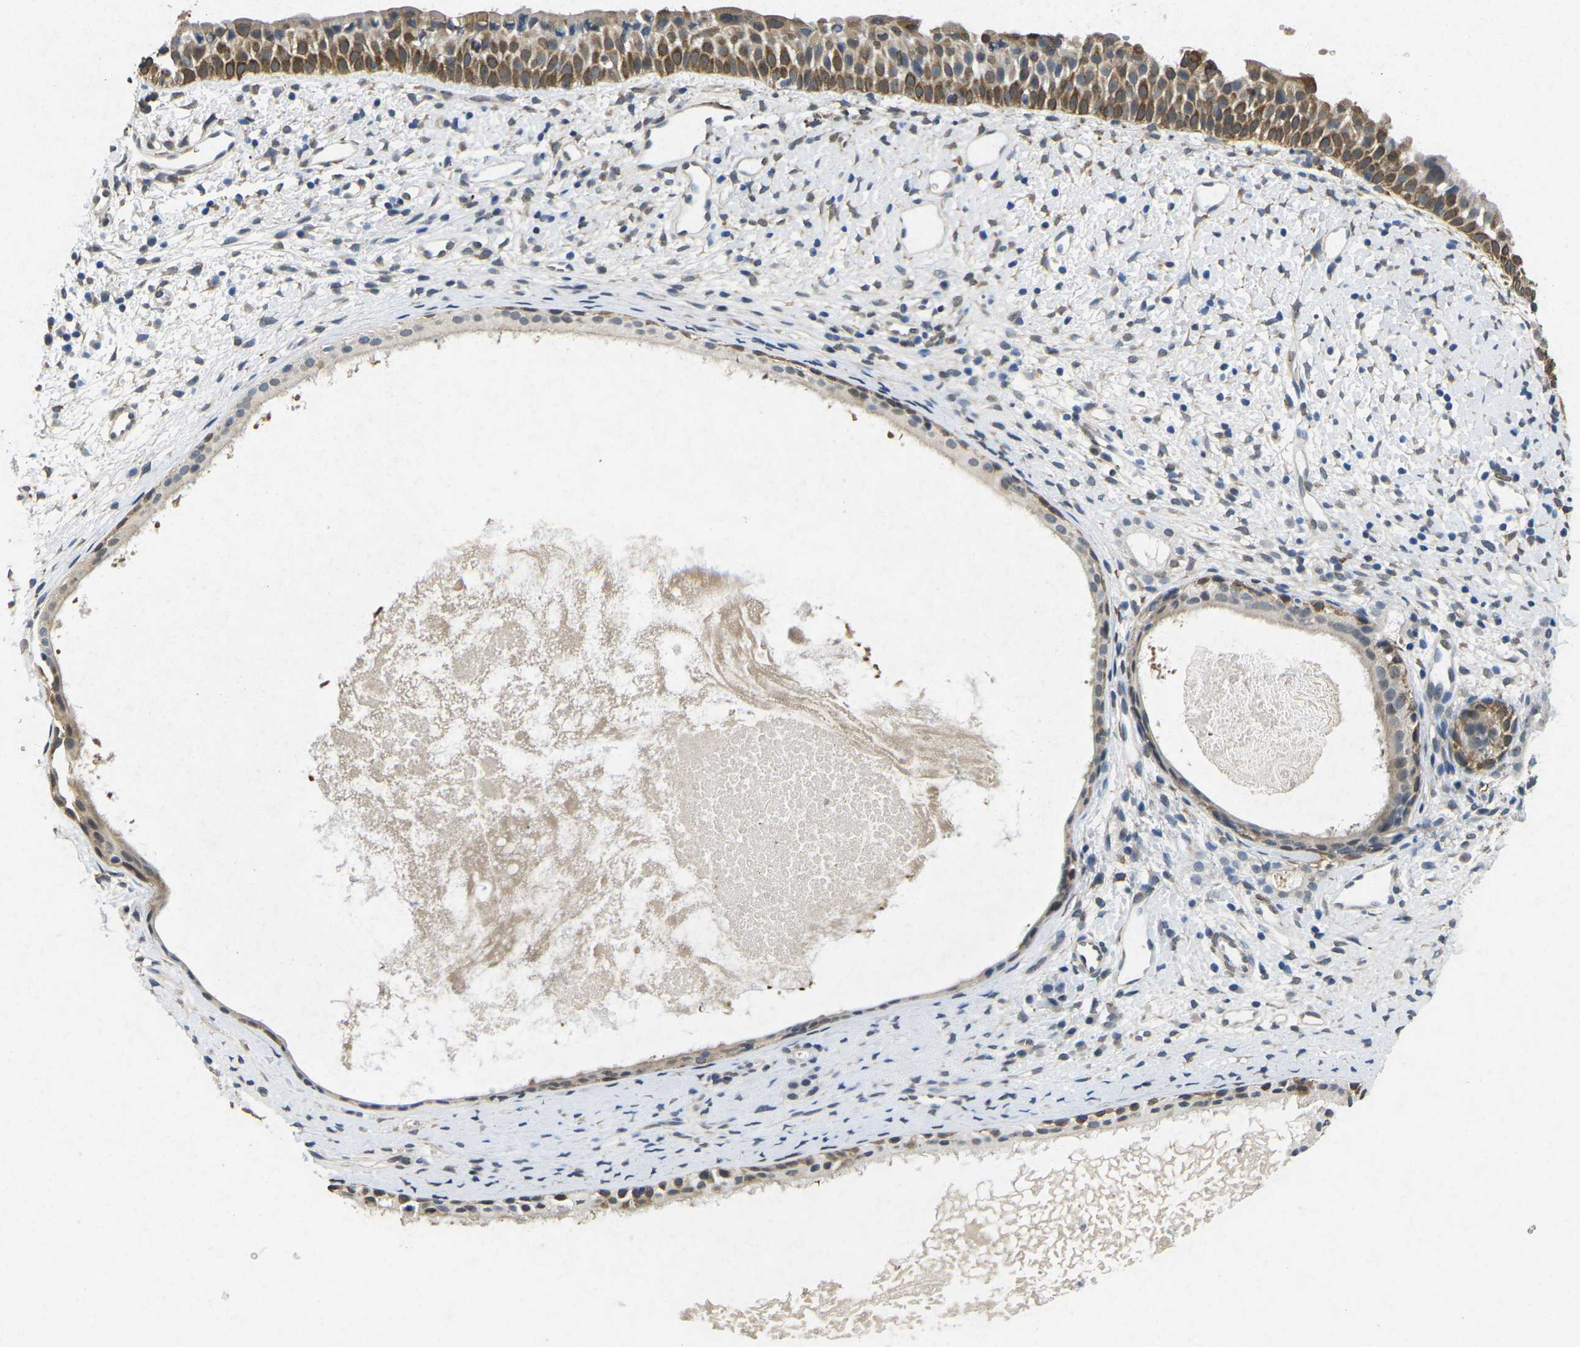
{"staining": {"intensity": "moderate", "quantity": ">75%", "location": "cytoplasmic/membranous"}, "tissue": "nasopharynx", "cell_type": "Respiratory epithelial cells", "image_type": "normal", "snomed": [{"axis": "morphology", "description": "Normal tissue, NOS"}, {"axis": "topography", "description": "Nasopharynx"}], "caption": "Protein positivity by IHC reveals moderate cytoplasmic/membranous expression in about >75% of respiratory epithelial cells in unremarkable nasopharynx. (Brightfield microscopy of DAB IHC at high magnification).", "gene": "SCNN1B", "patient": {"sex": "male", "age": 22}}